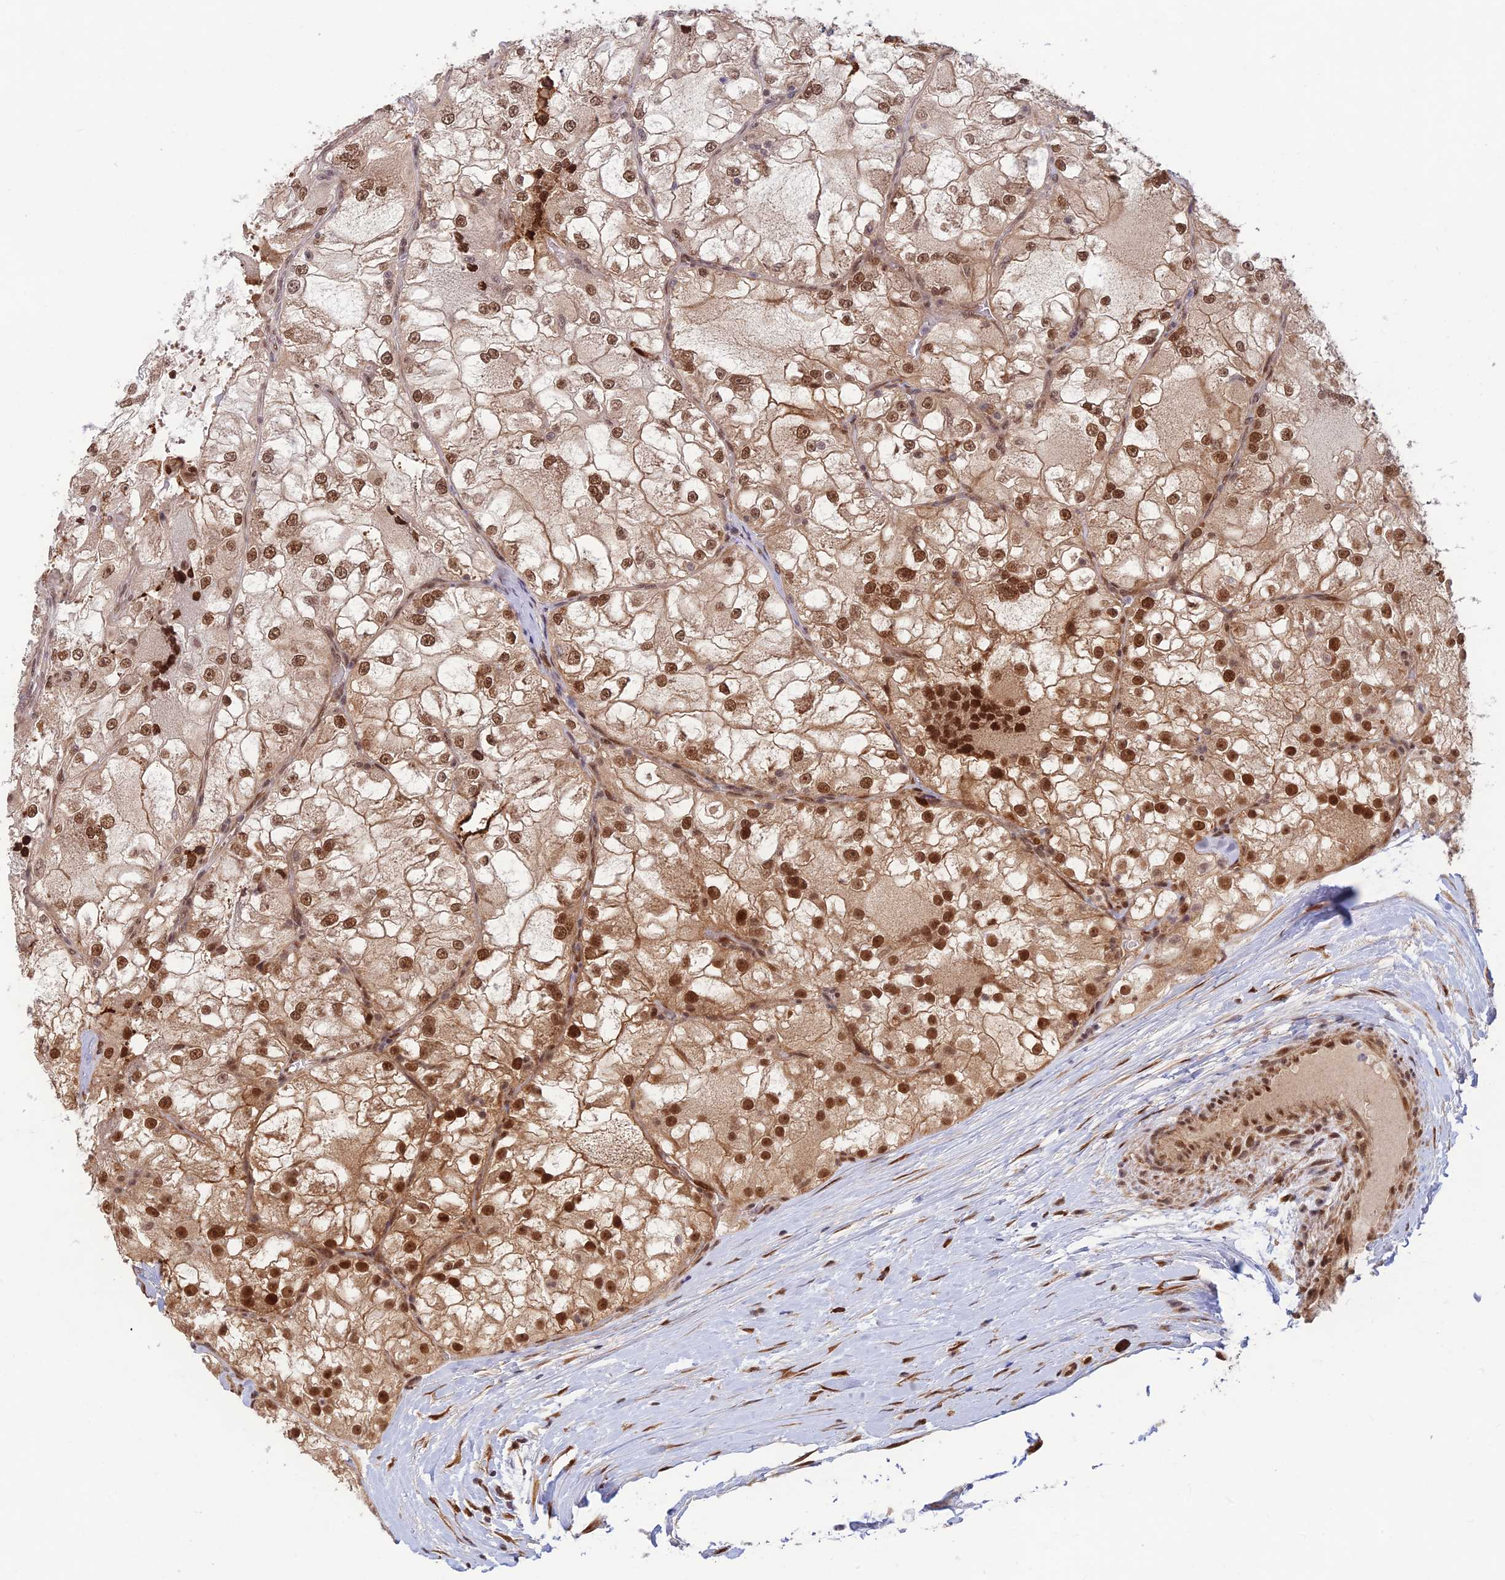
{"staining": {"intensity": "moderate", "quantity": ">75%", "location": "cytoplasmic/membranous,nuclear"}, "tissue": "renal cancer", "cell_type": "Tumor cells", "image_type": "cancer", "snomed": [{"axis": "morphology", "description": "Adenocarcinoma, NOS"}, {"axis": "topography", "description": "Kidney"}], "caption": "Protein expression analysis of human renal cancer (adenocarcinoma) reveals moderate cytoplasmic/membranous and nuclear positivity in about >75% of tumor cells. (IHC, brightfield microscopy, high magnification).", "gene": "ZNF565", "patient": {"sex": "female", "age": 72}}